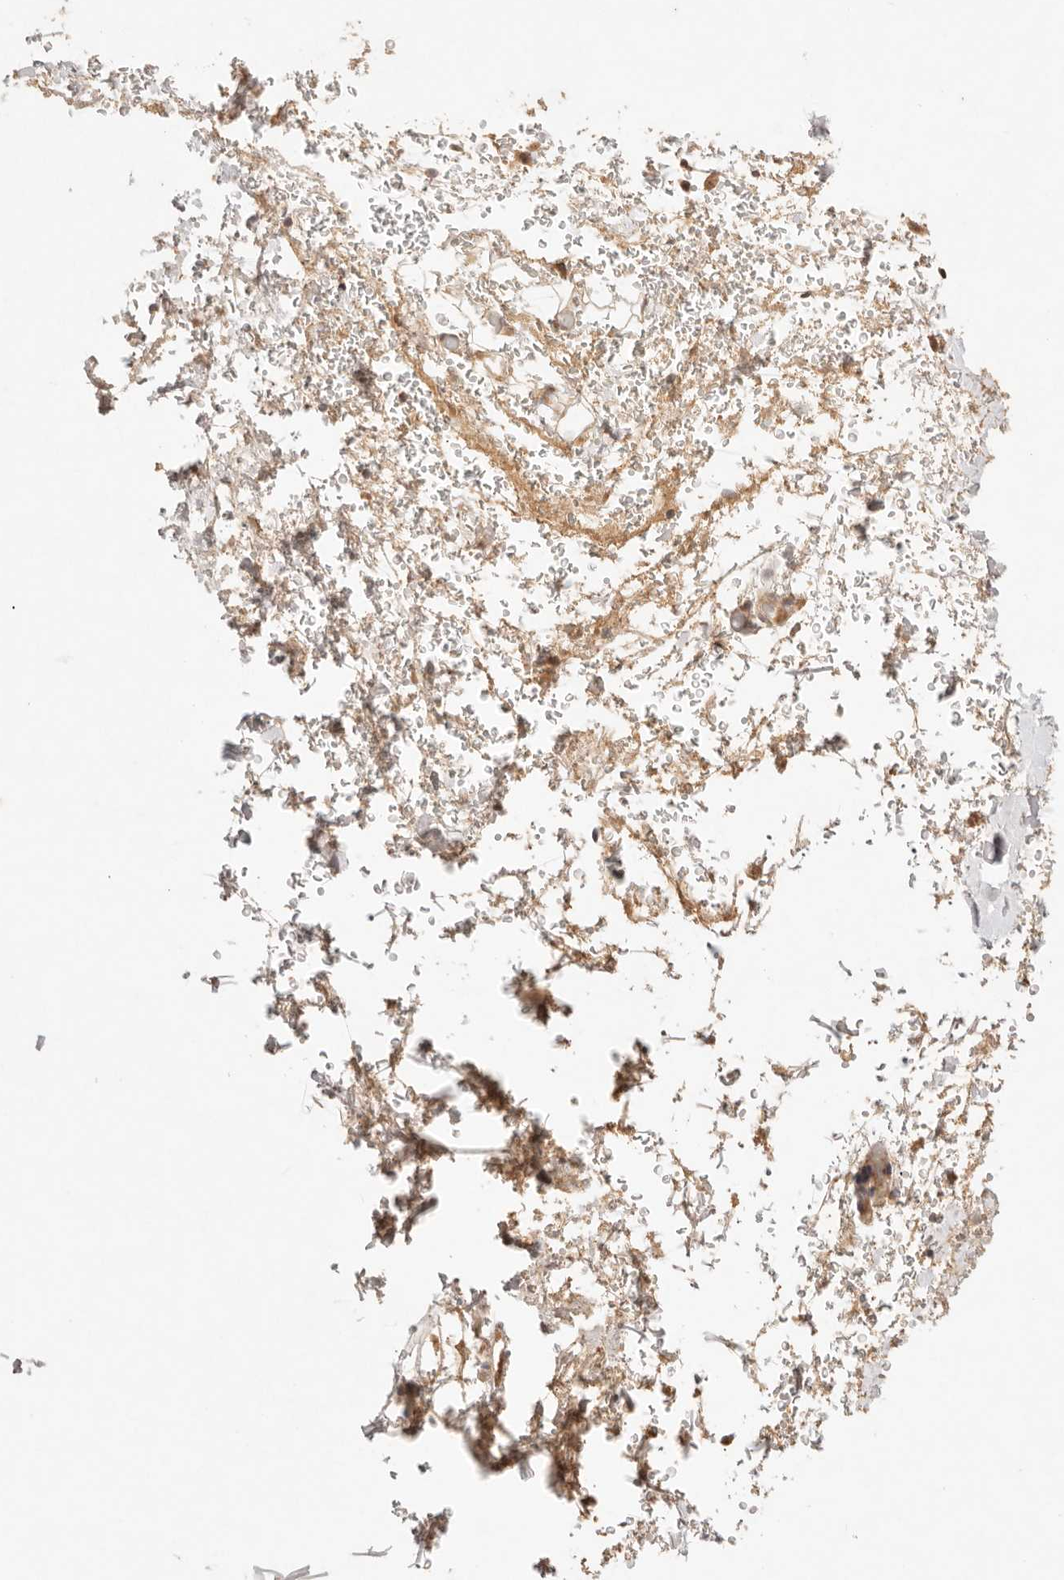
{"staining": {"intensity": "negative", "quantity": "none", "location": "none"}, "tissue": "adipose tissue", "cell_type": "Adipocytes", "image_type": "normal", "snomed": [{"axis": "morphology", "description": "Normal tissue, NOS"}, {"axis": "morphology", "description": "Adenocarcinoma, NOS"}, {"axis": "topography", "description": "Esophagus"}], "caption": "Immunohistochemical staining of unremarkable human adipose tissue displays no significant positivity in adipocytes.", "gene": "PHLDA3", "patient": {"sex": "male", "age": 62}}